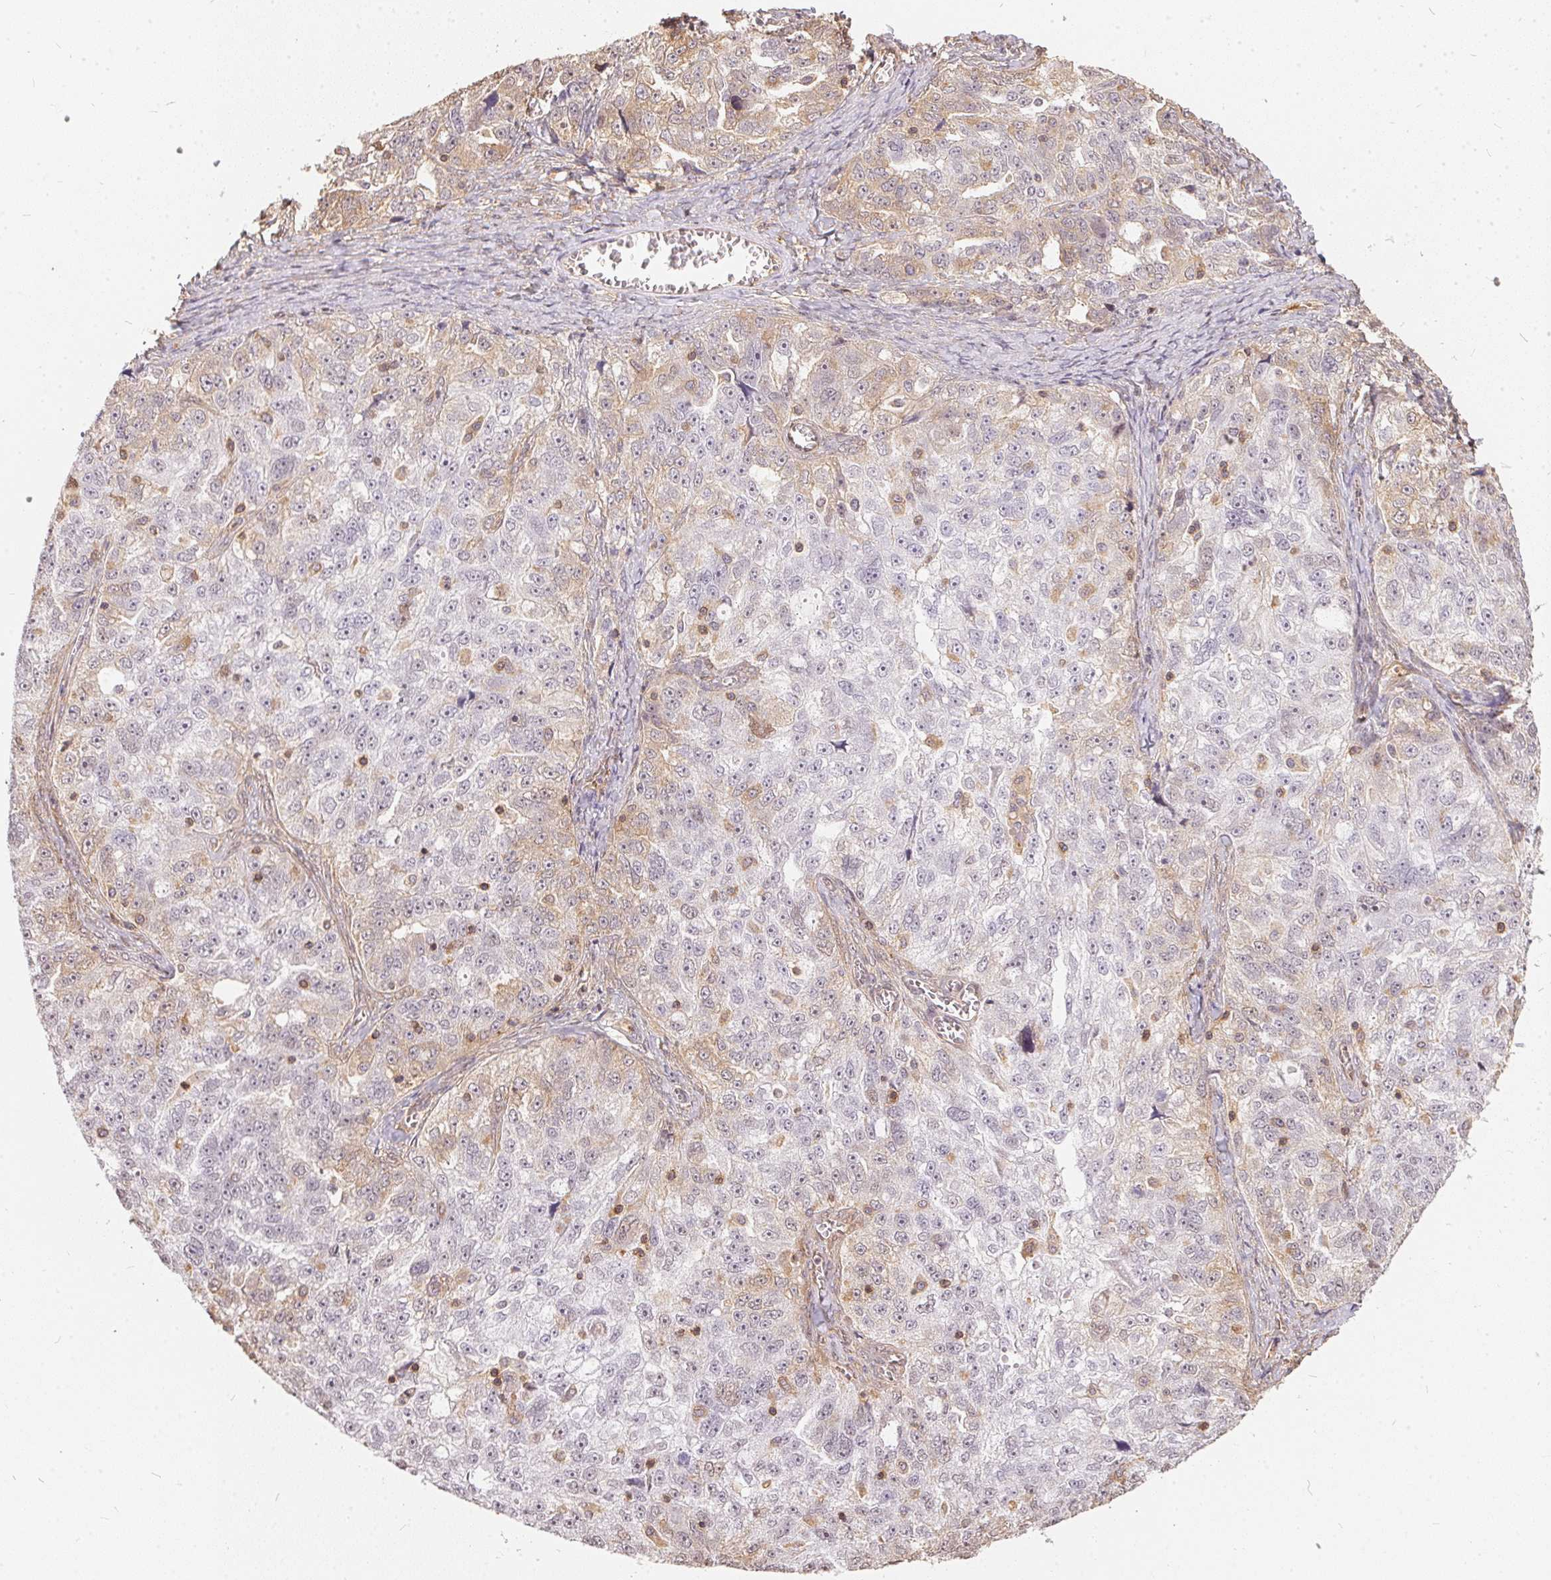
{"staining": {"intensity": "weak", "quantity": "<25%", "location": "cytoplasmic/membranous"}, "tissue": "ovarian cancer", "cell_type": "Tumor cells", "image_type": "cancer", "snomed": [{"axis": "morphology", "description": "Cystadenocarcinoma, serous, NOS"}, {"axis": "topography", "description": "Ovary"}], "caption": "The photomicrograph reveals no staining of tumor cells in ovarian serous cystadenocarcinoma.", "gene": "BLMH", "patient": {"sex": "female", "age": 51}}